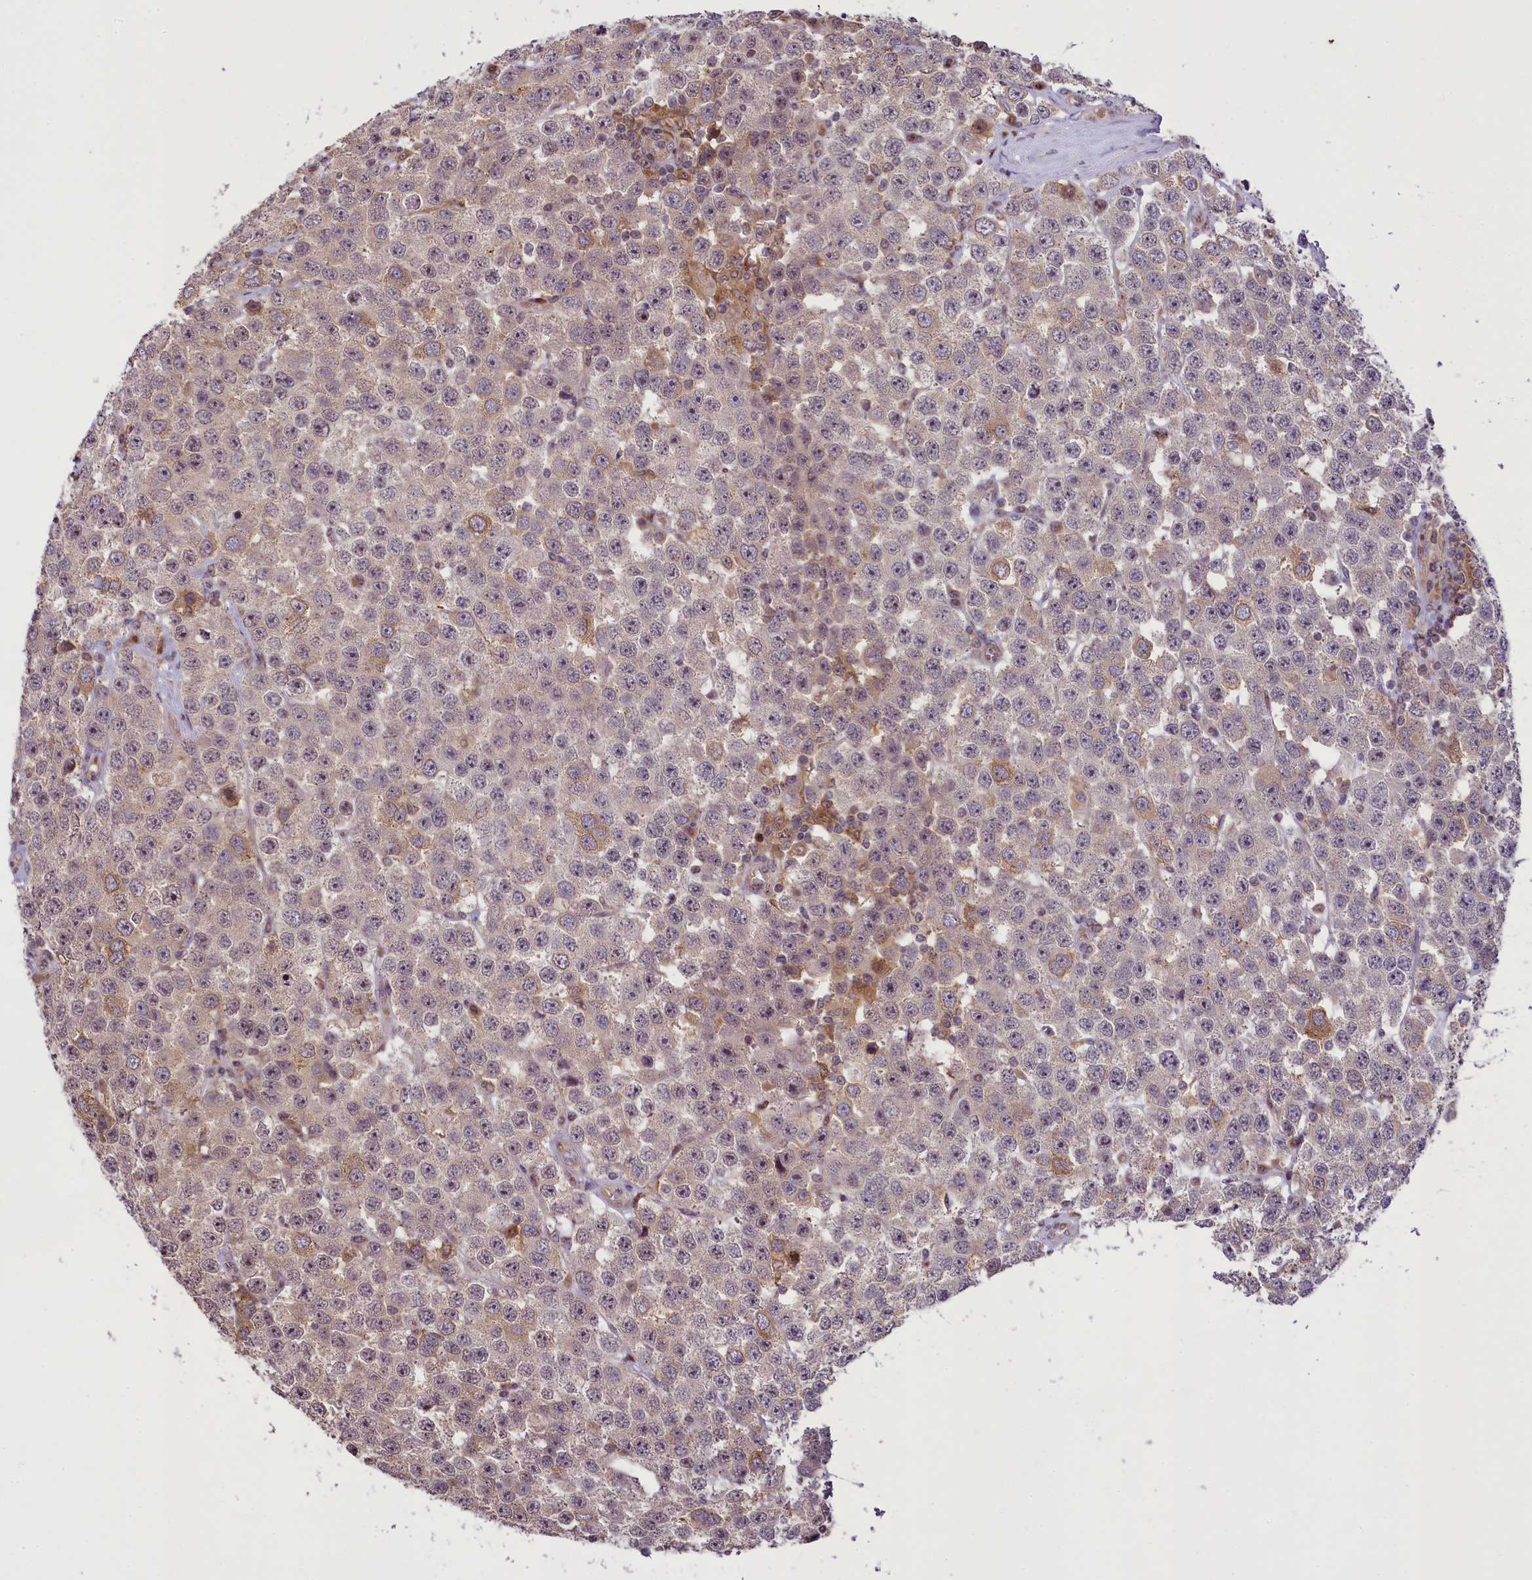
{"staining": {"intensity": "moderate", "quantity": "<25%", "location": "cytoplasmic/membranous"}, "tissue": "testis cancer", "cell_type": "Tumor cells", "image_type": "cancer", "snomed": [{"axis": "morphology", "description": "Seminoma, NOS"}, {"axis": "topography", "description": "Testis"}], "caption": "A photomicrograph of human testis seminoma stained for a protein displays moderate cytoplasmic/membranous brown staining in tumor cells.", "gene": "RBBP8", "patient": {"sex": "male", "age": 28}}